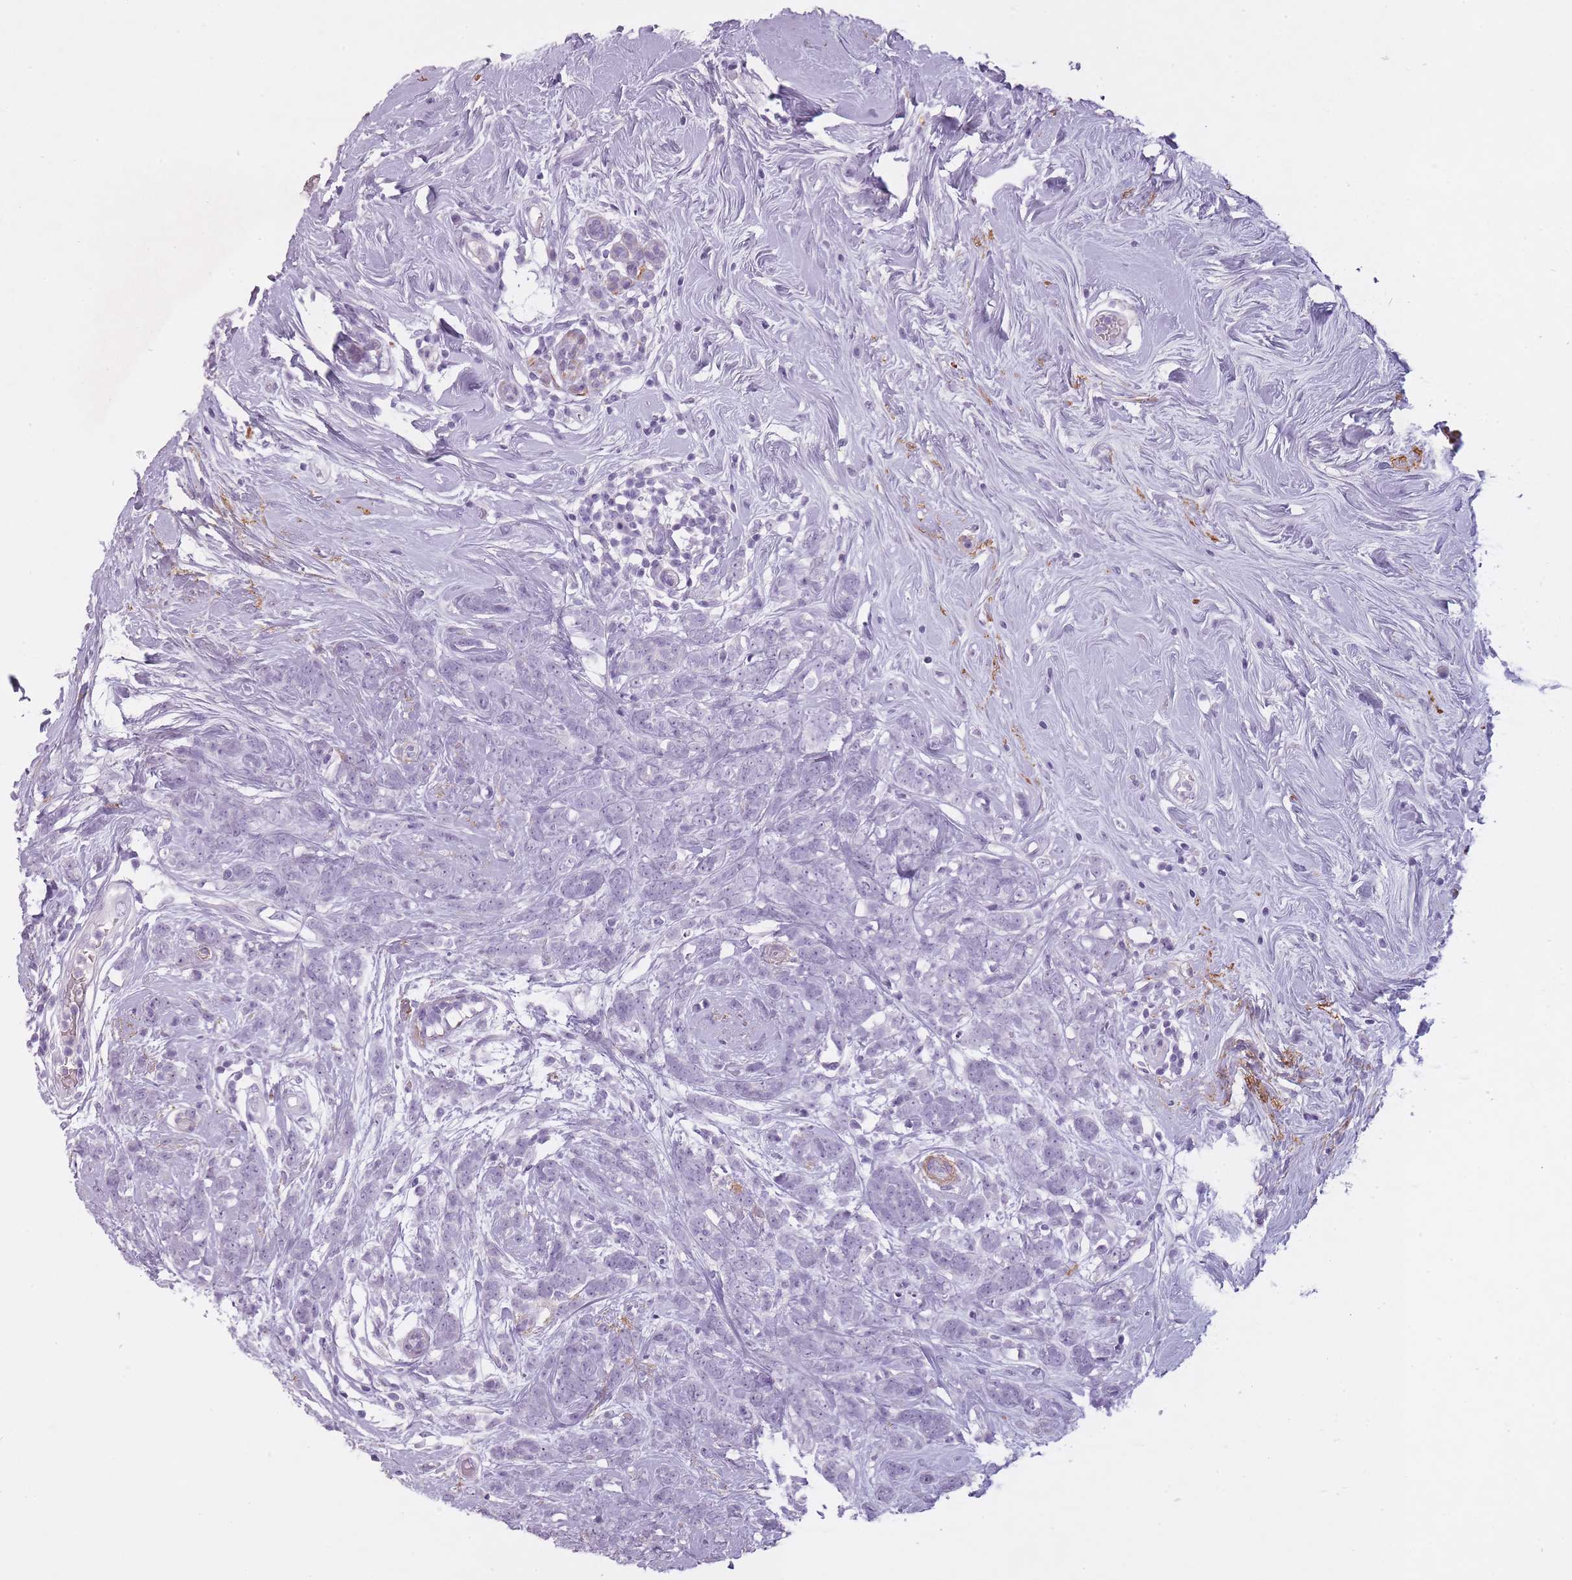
{"staining": {"intensity": "negative", "quantity": "none", "location": "none"}, "tissue": "breast cancer", "cell_type": "Tumor cells", "image_type": "cancer", "snomed": [{"axis": "morphology", "description": "Lobular carcinoma"}, {"axis": "topography", "description": "Breast"}], "caption": "High magnification brightfield microscopy of breast lobular carcinoma stained with DAB (brown) and counterstained with hematoxylin (blue): tumor cells show no significant positivity.", "gene": "RFX4", "patient": {"sex": "female", "age": 58}}